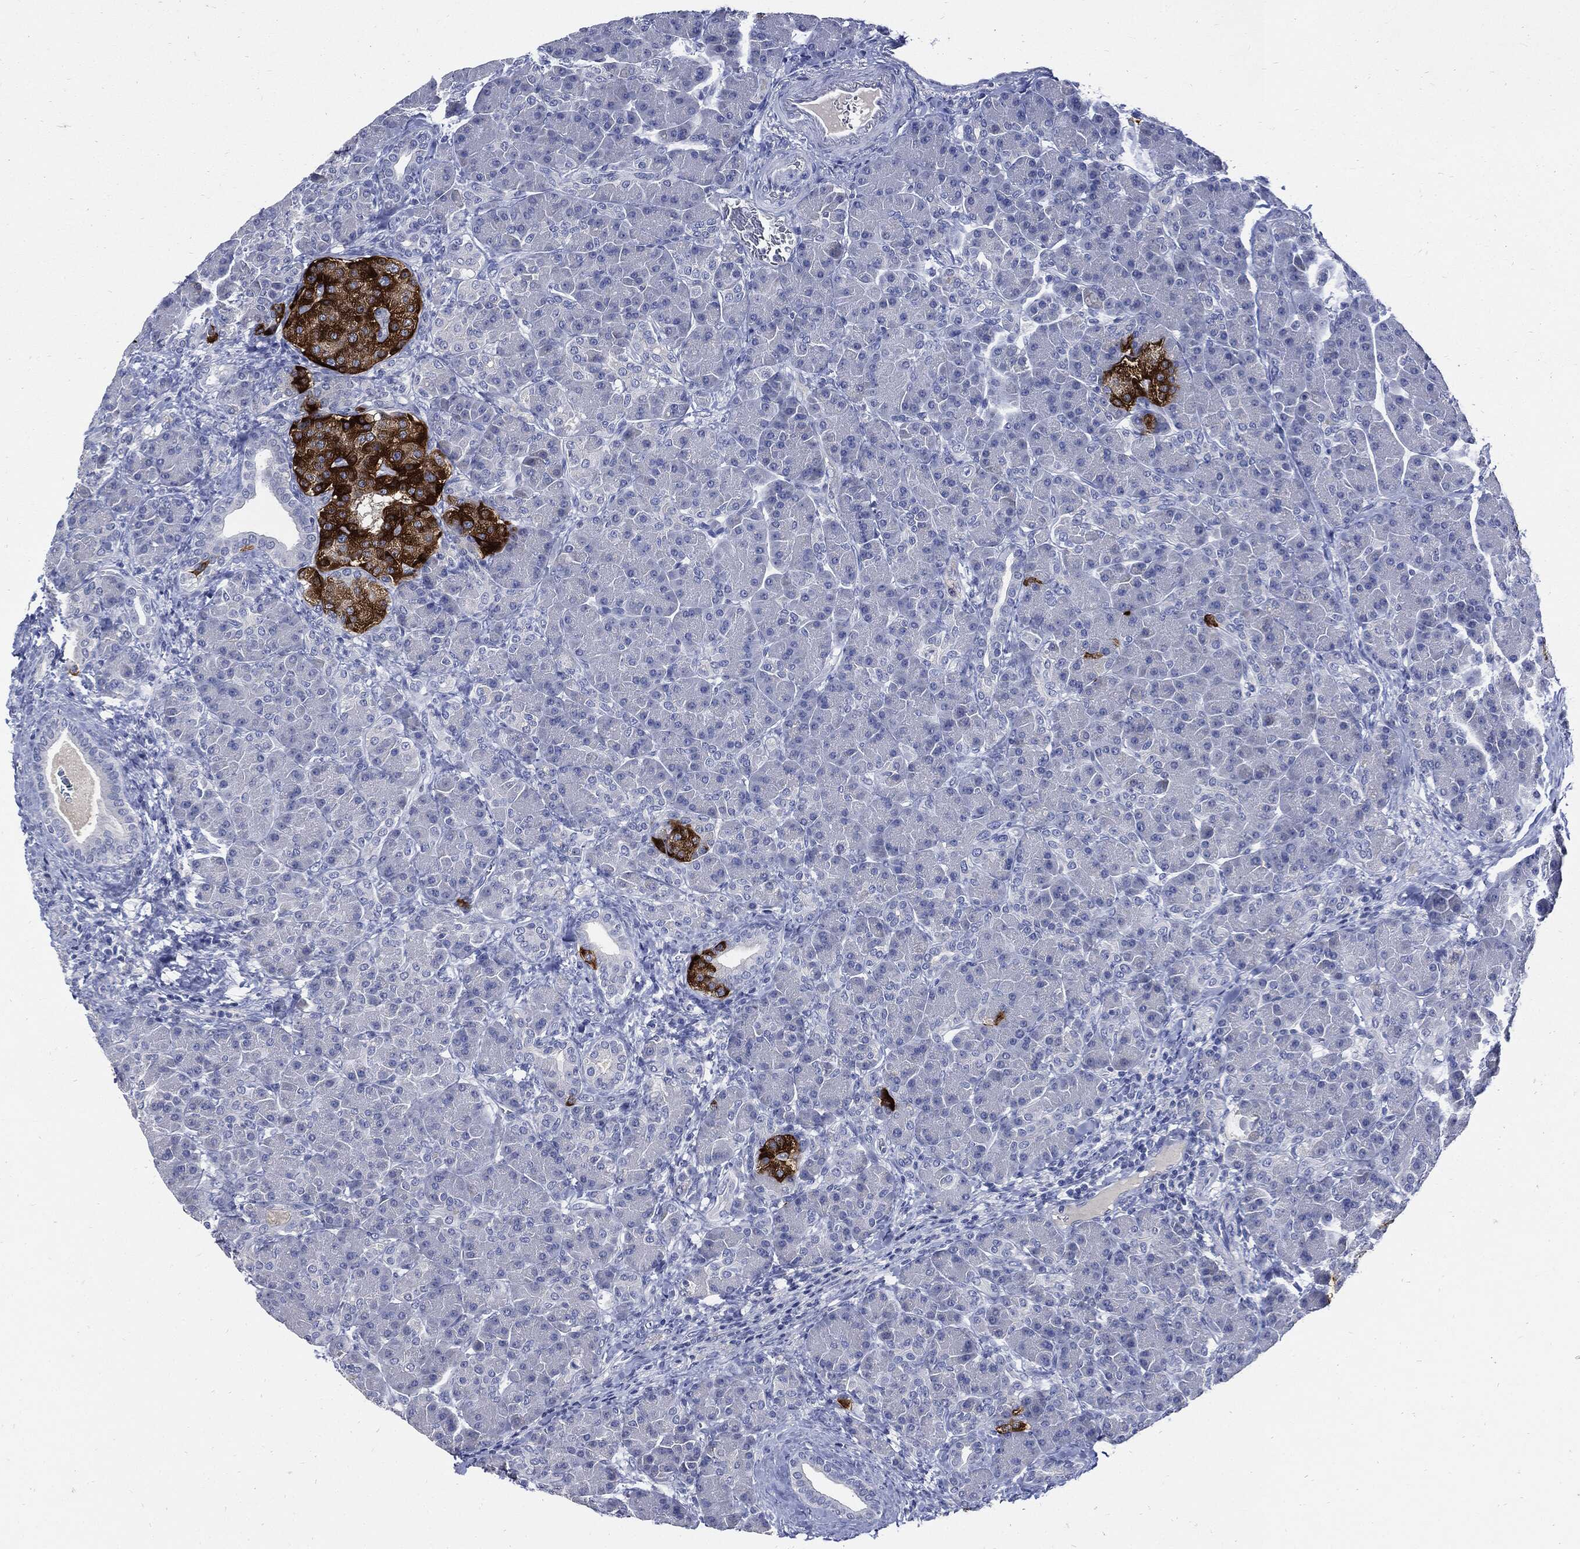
{"staining": {"intensity": "negative", "quantity": "none", "location": "none"}, "tissue": "pancreas", "cell_type": "Exocrine glandular cells", "image_type": "normal", "snomed": [{"axis": "morphology", "description": "Normal tissue, NOS"}, {"axis": "topography", "description": "Pancreas"}], "caption": "Immunohistochemistry (IHC) of unremarkable pancreas shows no expression in exocrine glandular cells. (Stains: DAB (3,3'-diaminobenzidine) immunohistochemistry with hematoxylin counter stain, Microscopy: brightfield microscopy at high magnification).", "gene": "CPE", "patient": {"sex": "female", "age": 63}}